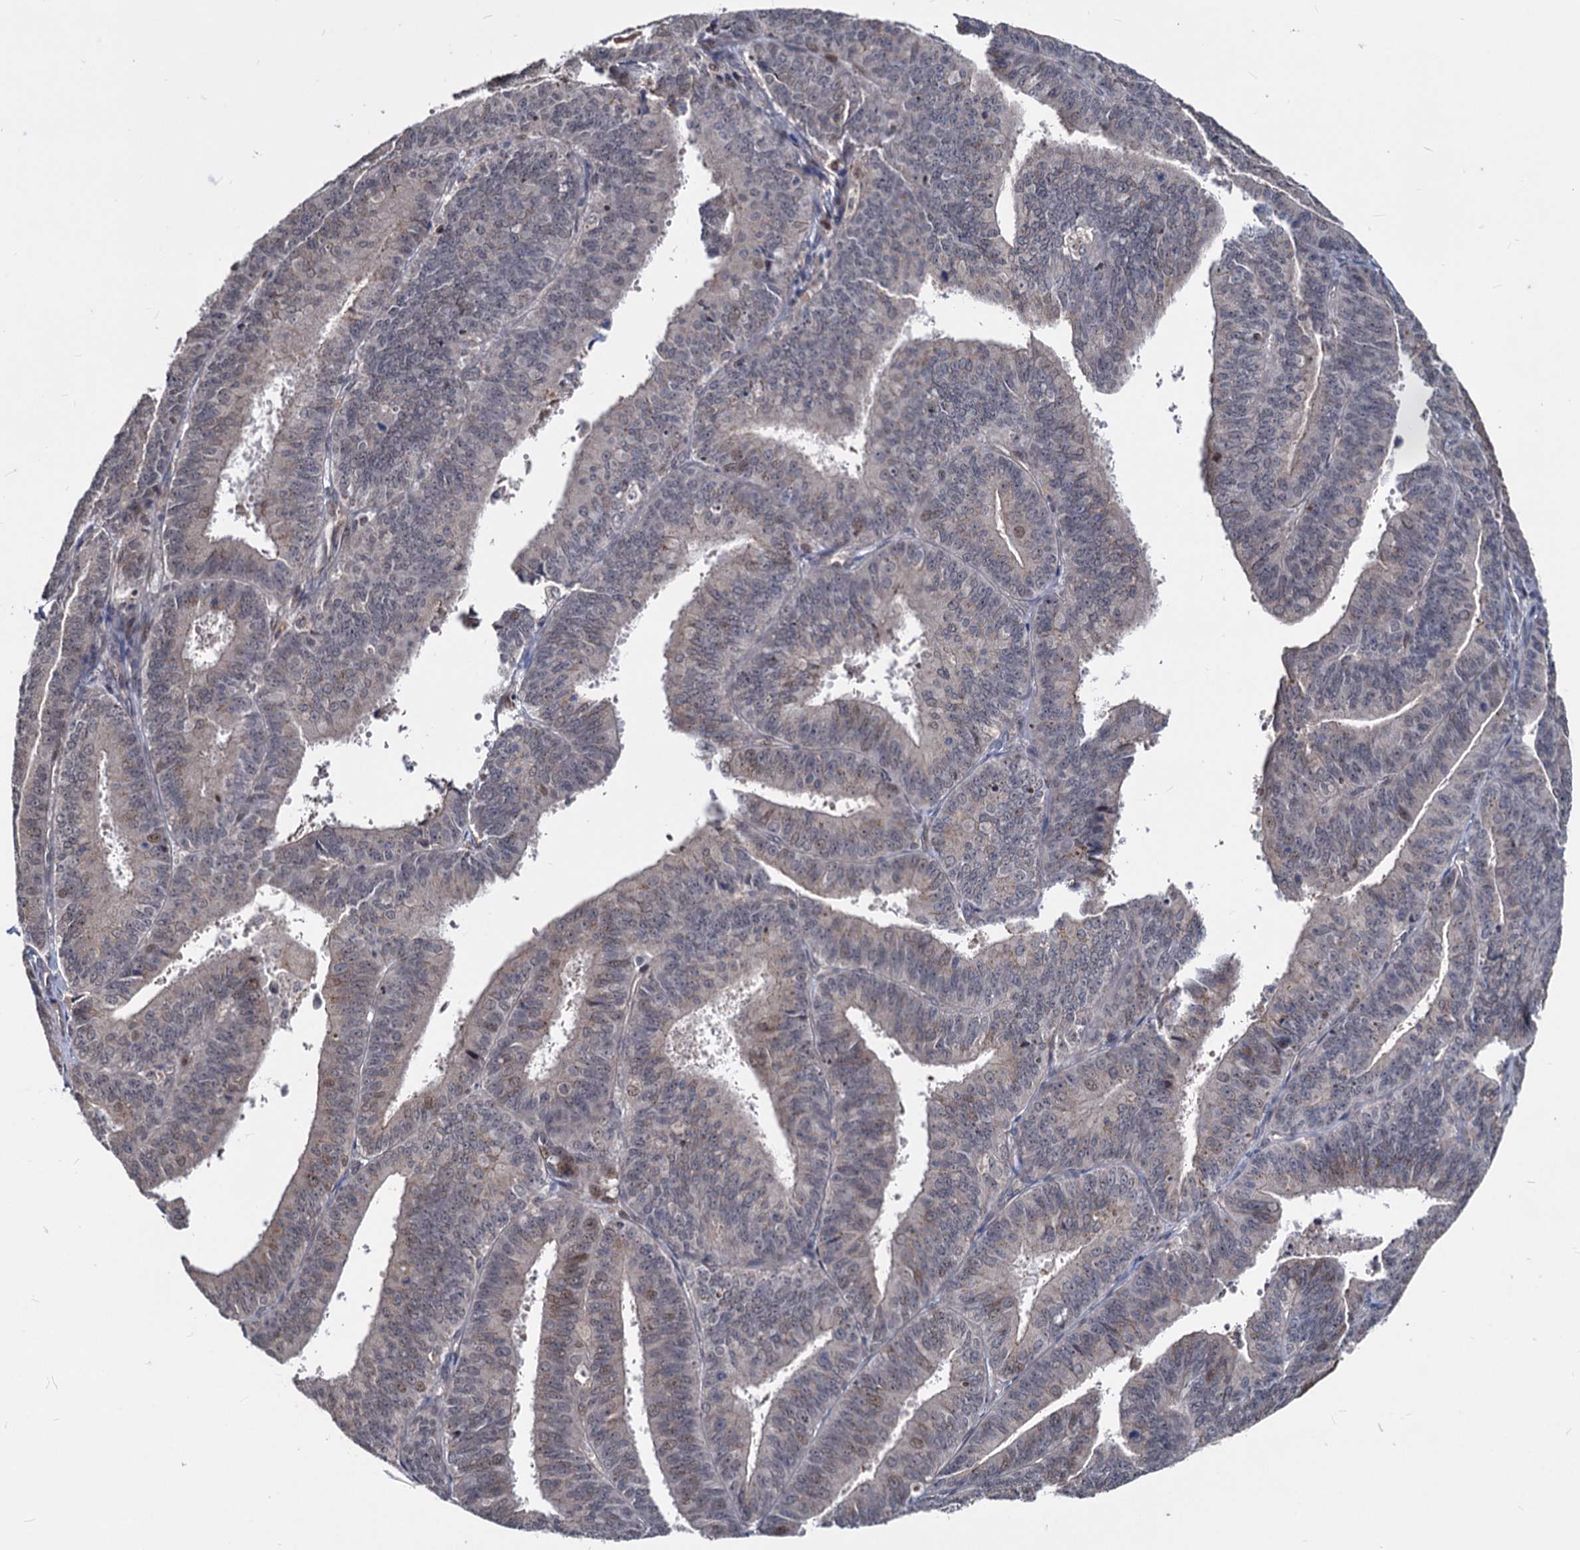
{"staining": {"intensity": "weak", "quantity": "<25%", "location": "nuclear"}, "tissue": "endometrial cancer", "cell_type": "Tumor cells", "image_type": "cancer", "snomed": [{"axis": "morphology", "description": "Adenocarcinoma, NOS"}, {"axis": "topography", "description": "Endometrium"}], "caption": "Protein analysis of adenocarcinoma (endometrial) demonstrates no significant staining in tumor cells.", "gene": "SMAGP", "patient": {"sex": "female", "age": 73}}